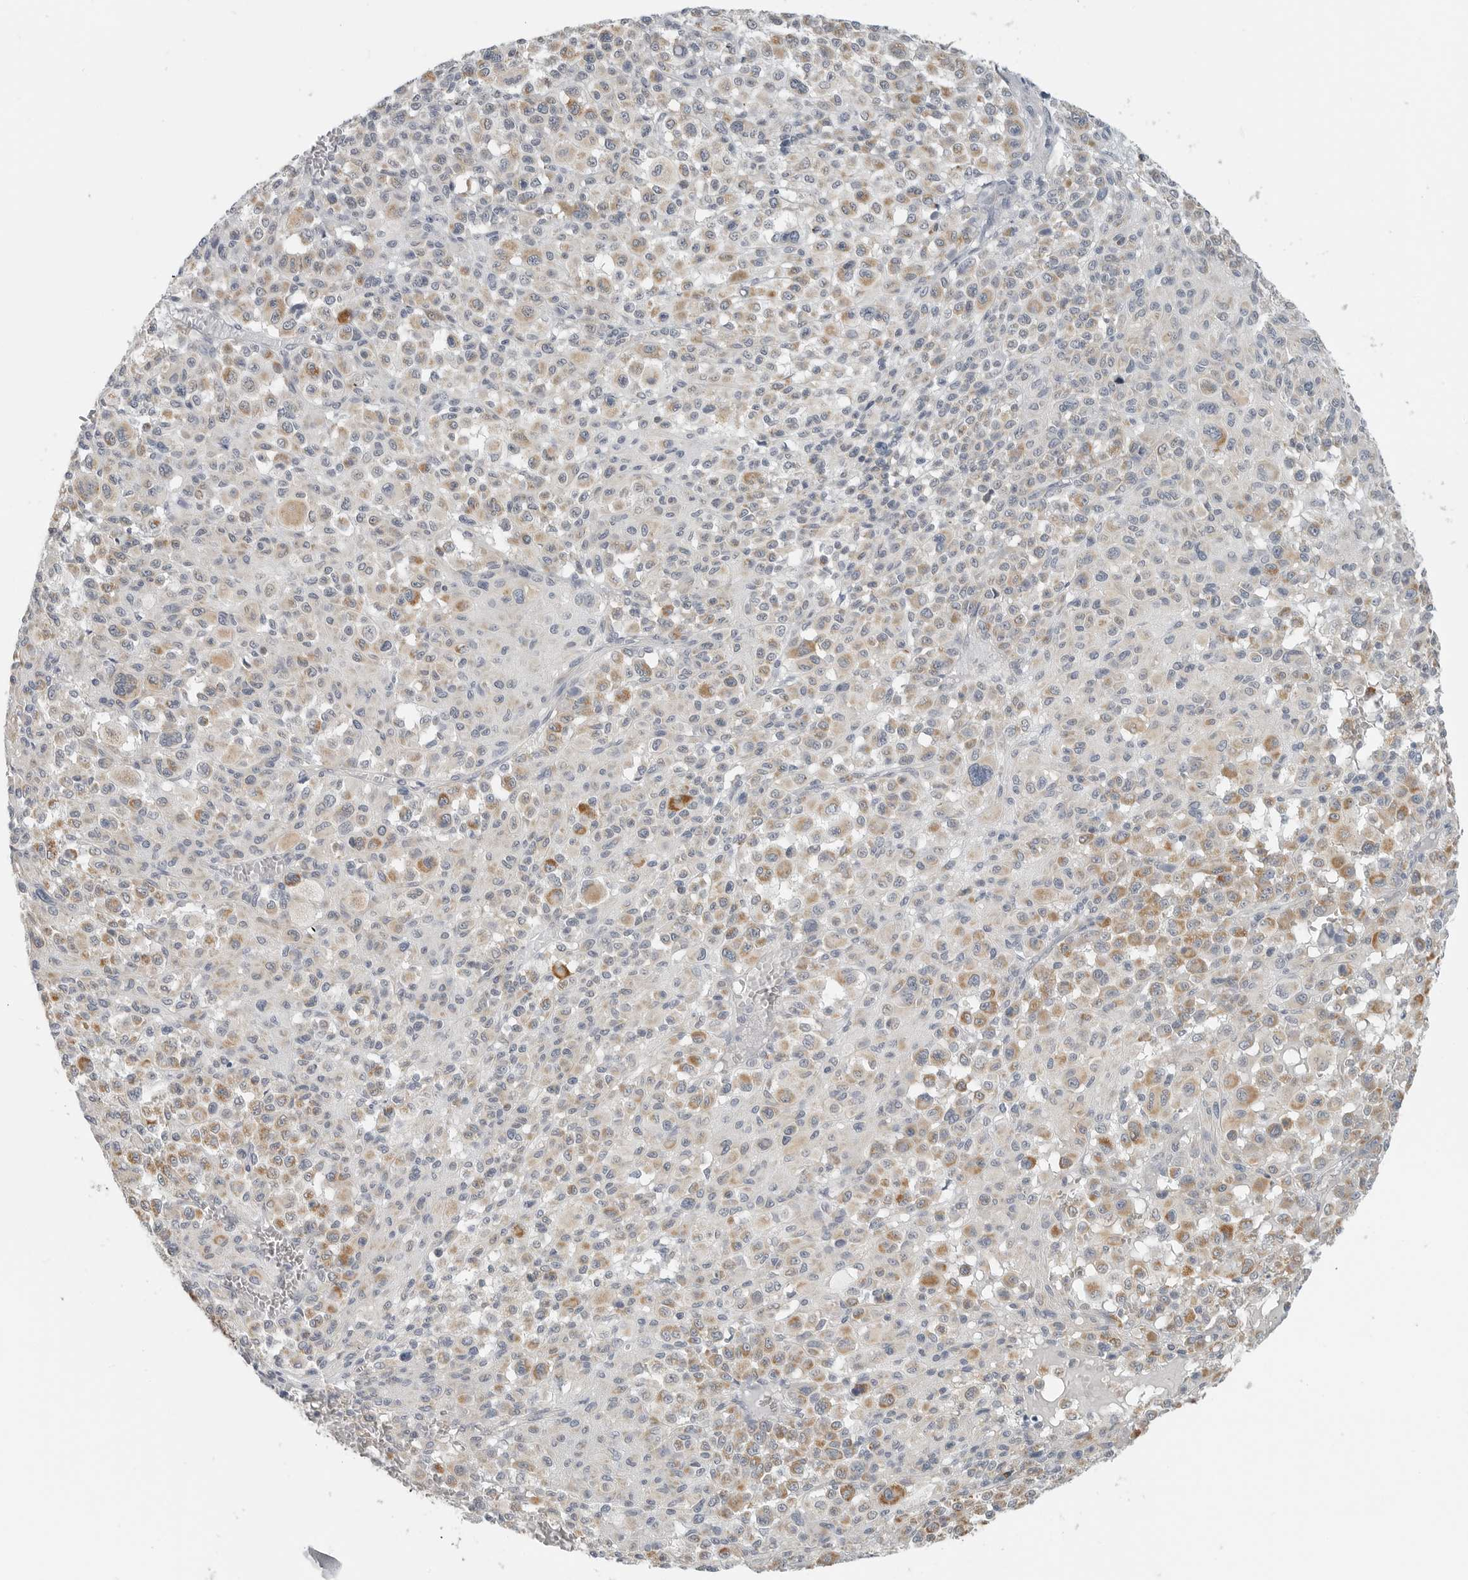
{"staining": {"intensity": "moderate", "quantity": "<25%", "location": "cytoplasmic/membranous"}, "tissue": "melanoma", "cell_type": "Tumor cells", "image_type": "cancer", "snomed": [{"axis": "morphology", "description": "Malignant melanoma, Metastatic site"}, {"axis": "topography", "description": "Skin"}], "caption": "Immunohistochemical staining of melanoma displays low levels of moderate cytoplasmic/membranous expression in approximately <25% of tumor cells.", "gene": "IL12RB2", "patient": {"sex": "female", "age": 74}}